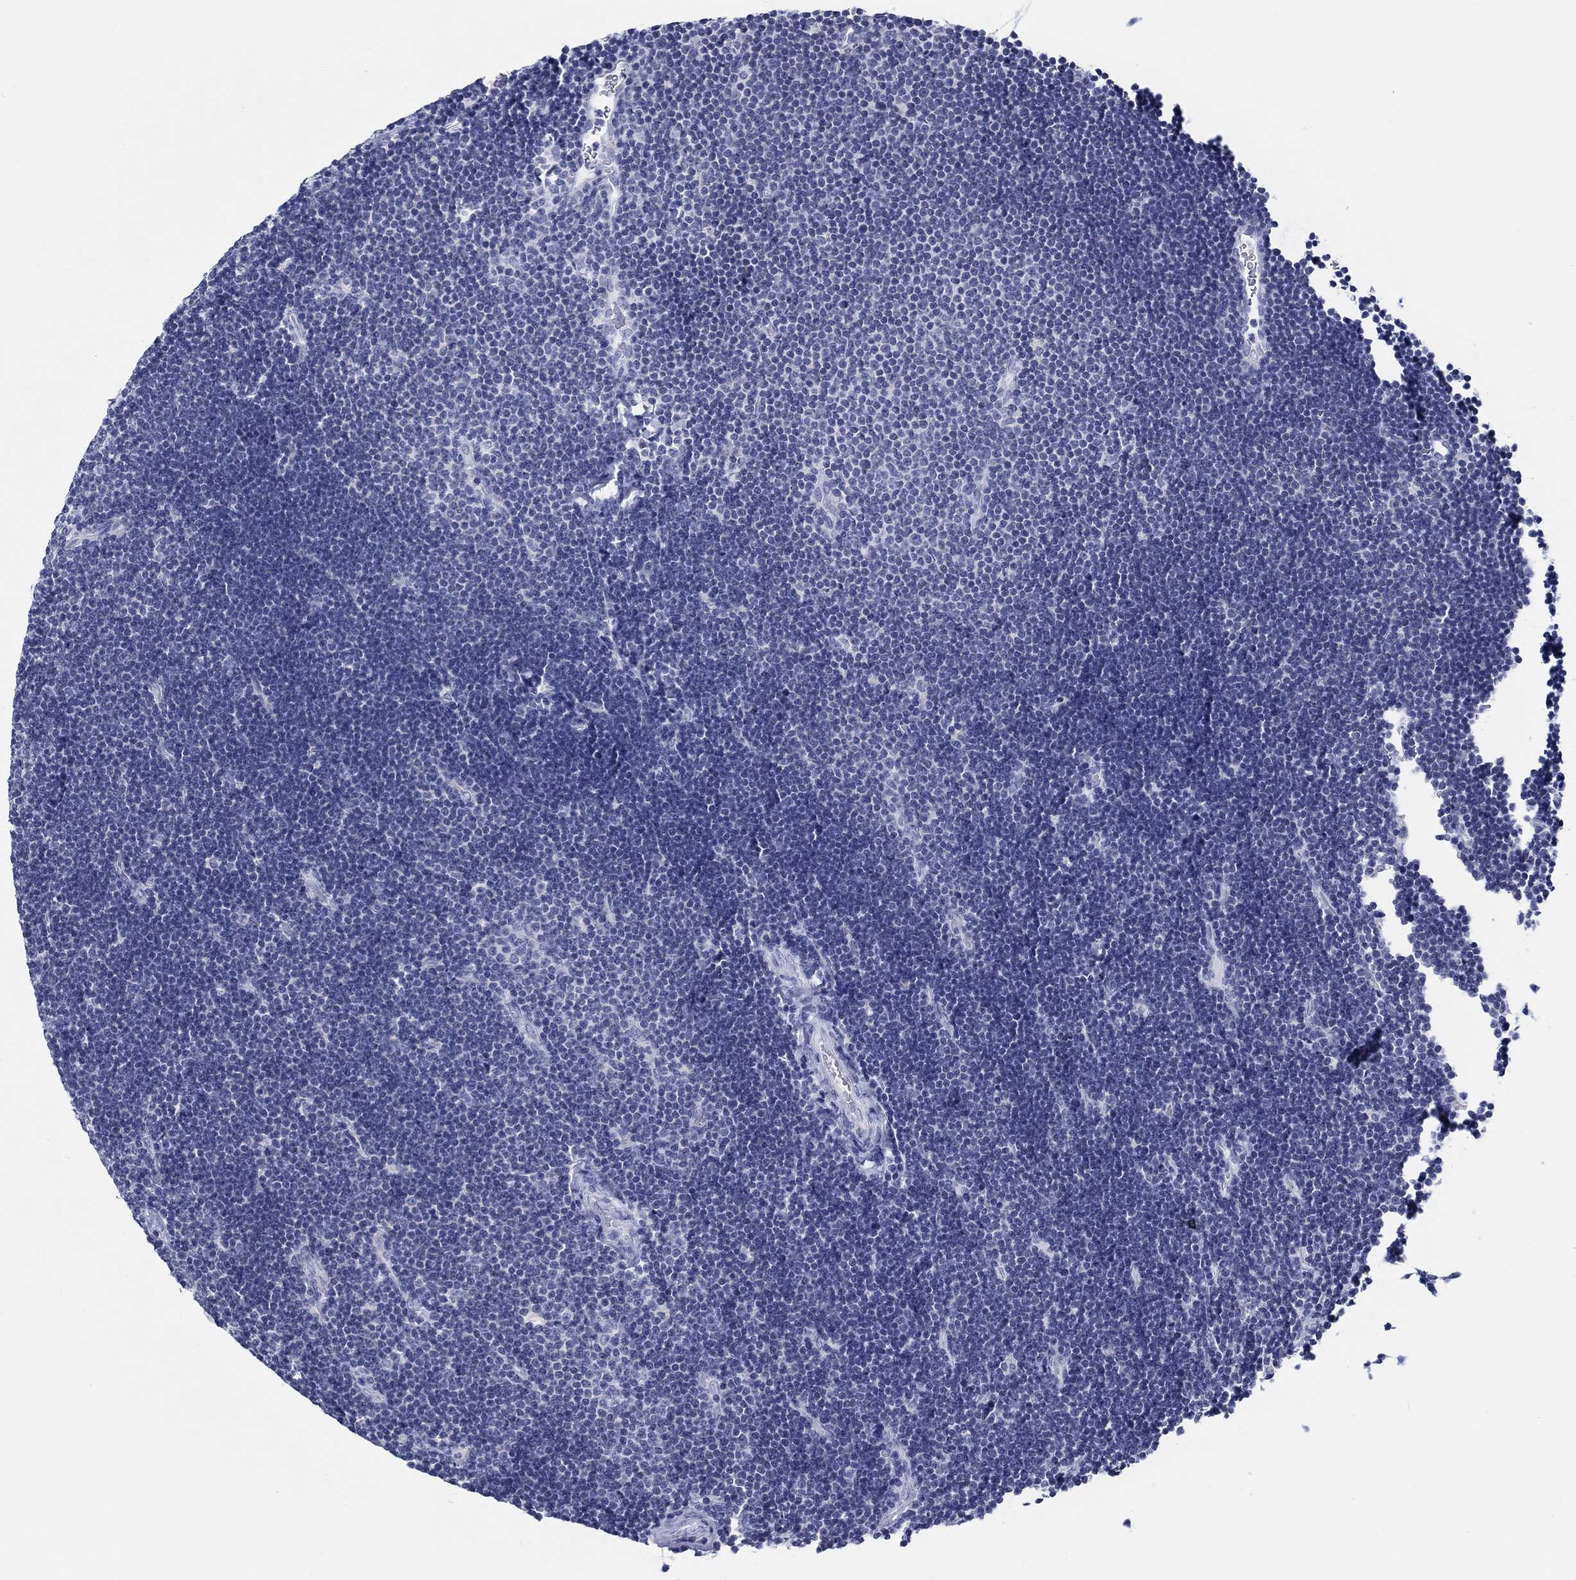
{"staining": {"intensity": "negative", "quantity": "none", "location": "none"}, "tissue": "lymphoma", "cell_type": "Tumor cells", "image_type": "cancer", "snomed": [{"axis": "morphology", "description": "Malignant lymphoma, non-Hodgkin's type, Low grade"}, {"axis": "topography", "description": "Brain"}], "caption": "Photomicrograph shows no significant protein expression in tumor cells of lymphoma.", "gene": "H1-1", "patient": {"sex": "female", "age": 66}}